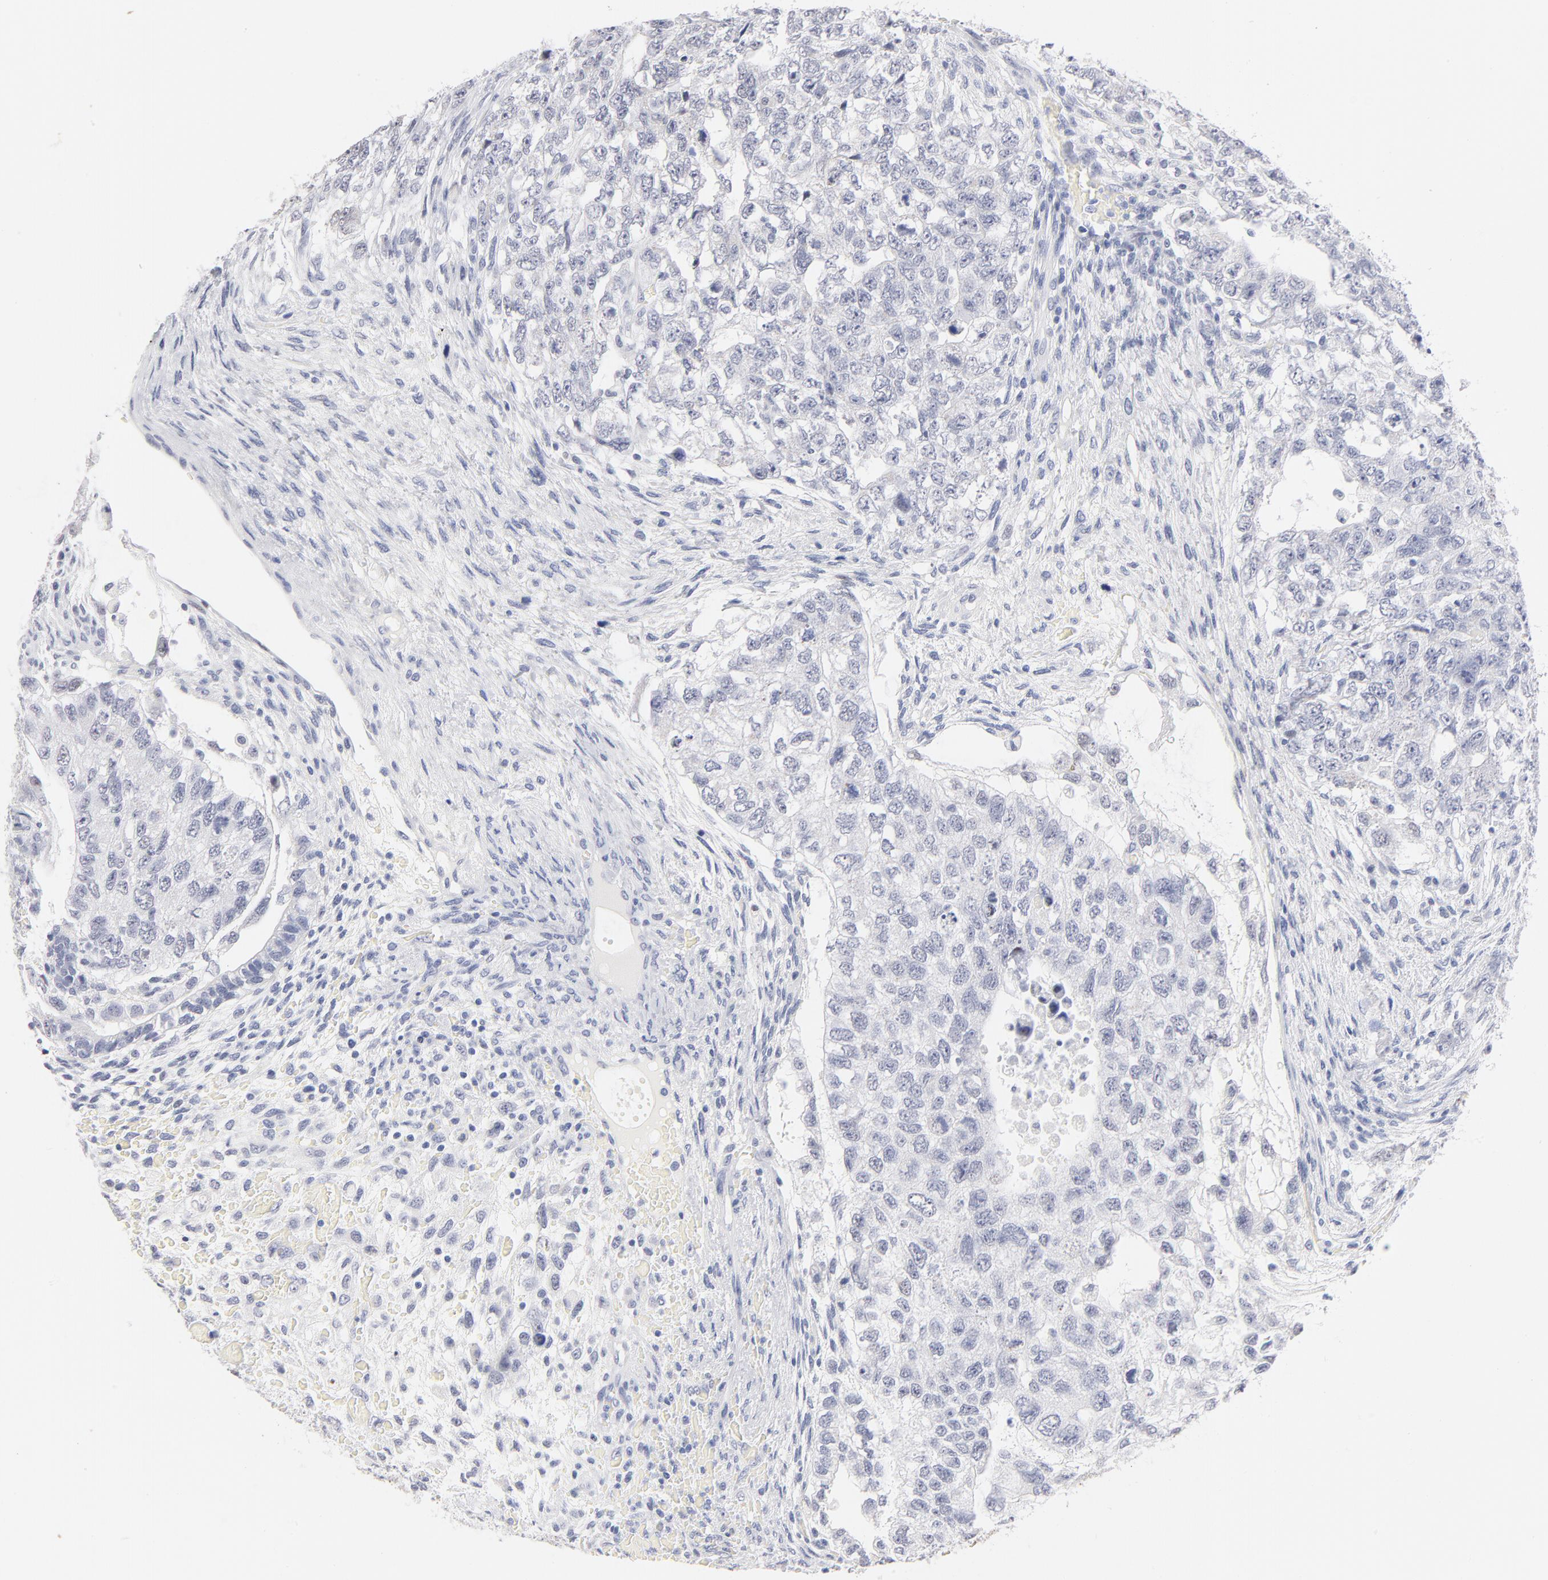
{"staining": {"intensity": "negative", "quantity": "none", "location": "none"}, "tissue": "testis cancer", "cell_type": "Tumor cells", "image_type": "cancer", "snomed": [{"axis": "morphology", "description": "Carcinoma, Embryonal, NOS"}, {"axis": "topography", "description": "Testis"}], "caption": "Image shows no protein positivity in tumor cells of embryonal carcinoma (testis) tissue.", "gene": "KHNYN", "patient": {"sex": "male", "age": 36}}